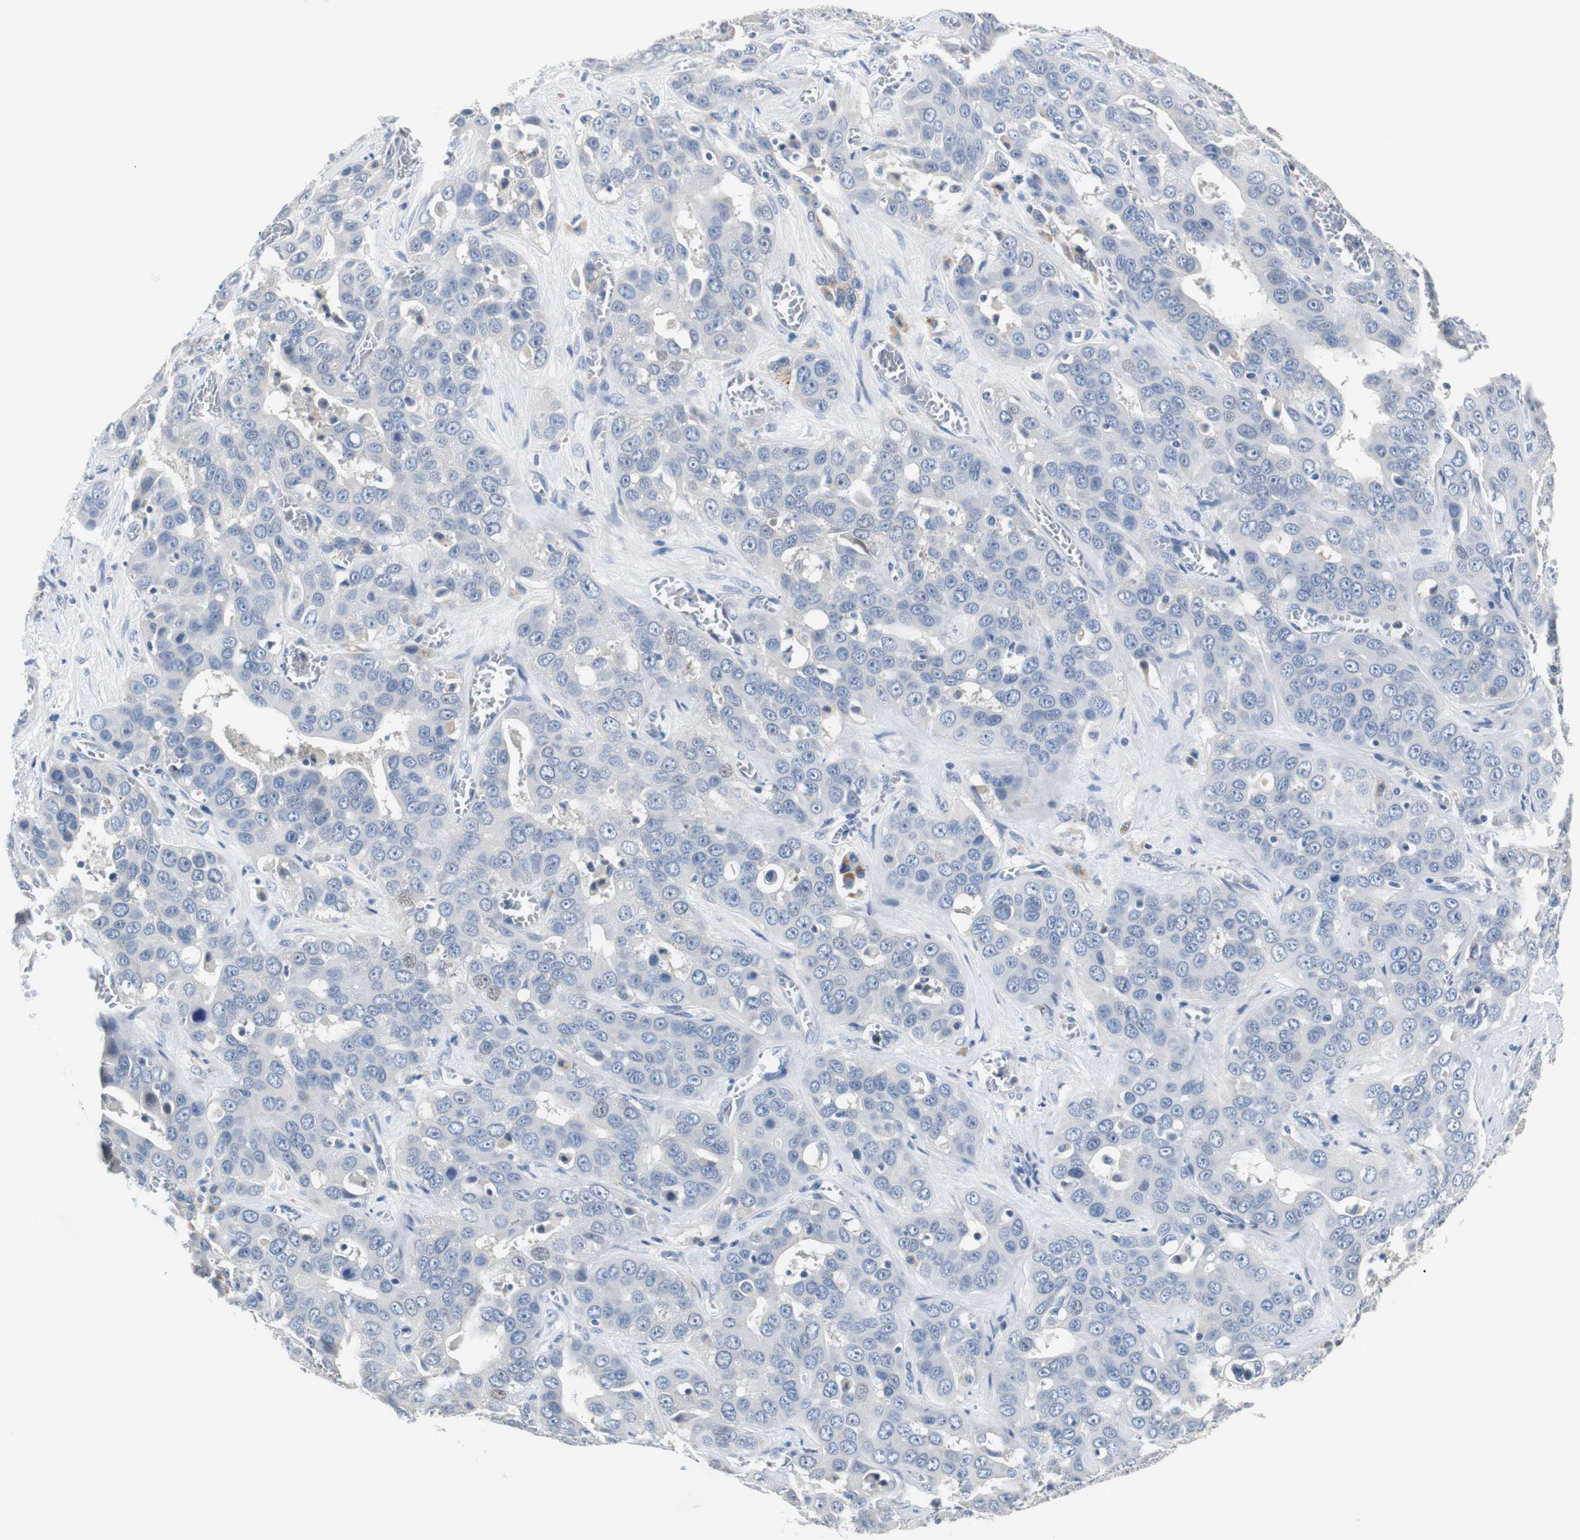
{"staining": {"intensity": "negative", "quantity": "none", "location": "none"}, "tissue": "liver cancer", "cell_type": "Tumor cells", "image_type": "cancer", "snomed": [{"axis": "morphology", "description": "Cholangiocarcinoma"}, {"axis": "topography", "description": "Liver"}], "caption": "A high-resolution micrograph shows immunohistochemistry (IHC) staining of liver cancer (cholangiocarcinoma), which displays no significant positivity in tumor cells. (Brightfield microscopy of DAB IHC at high magnification).", "gene": "PCK1", "patient": {"sex": "female", "age": 52}}